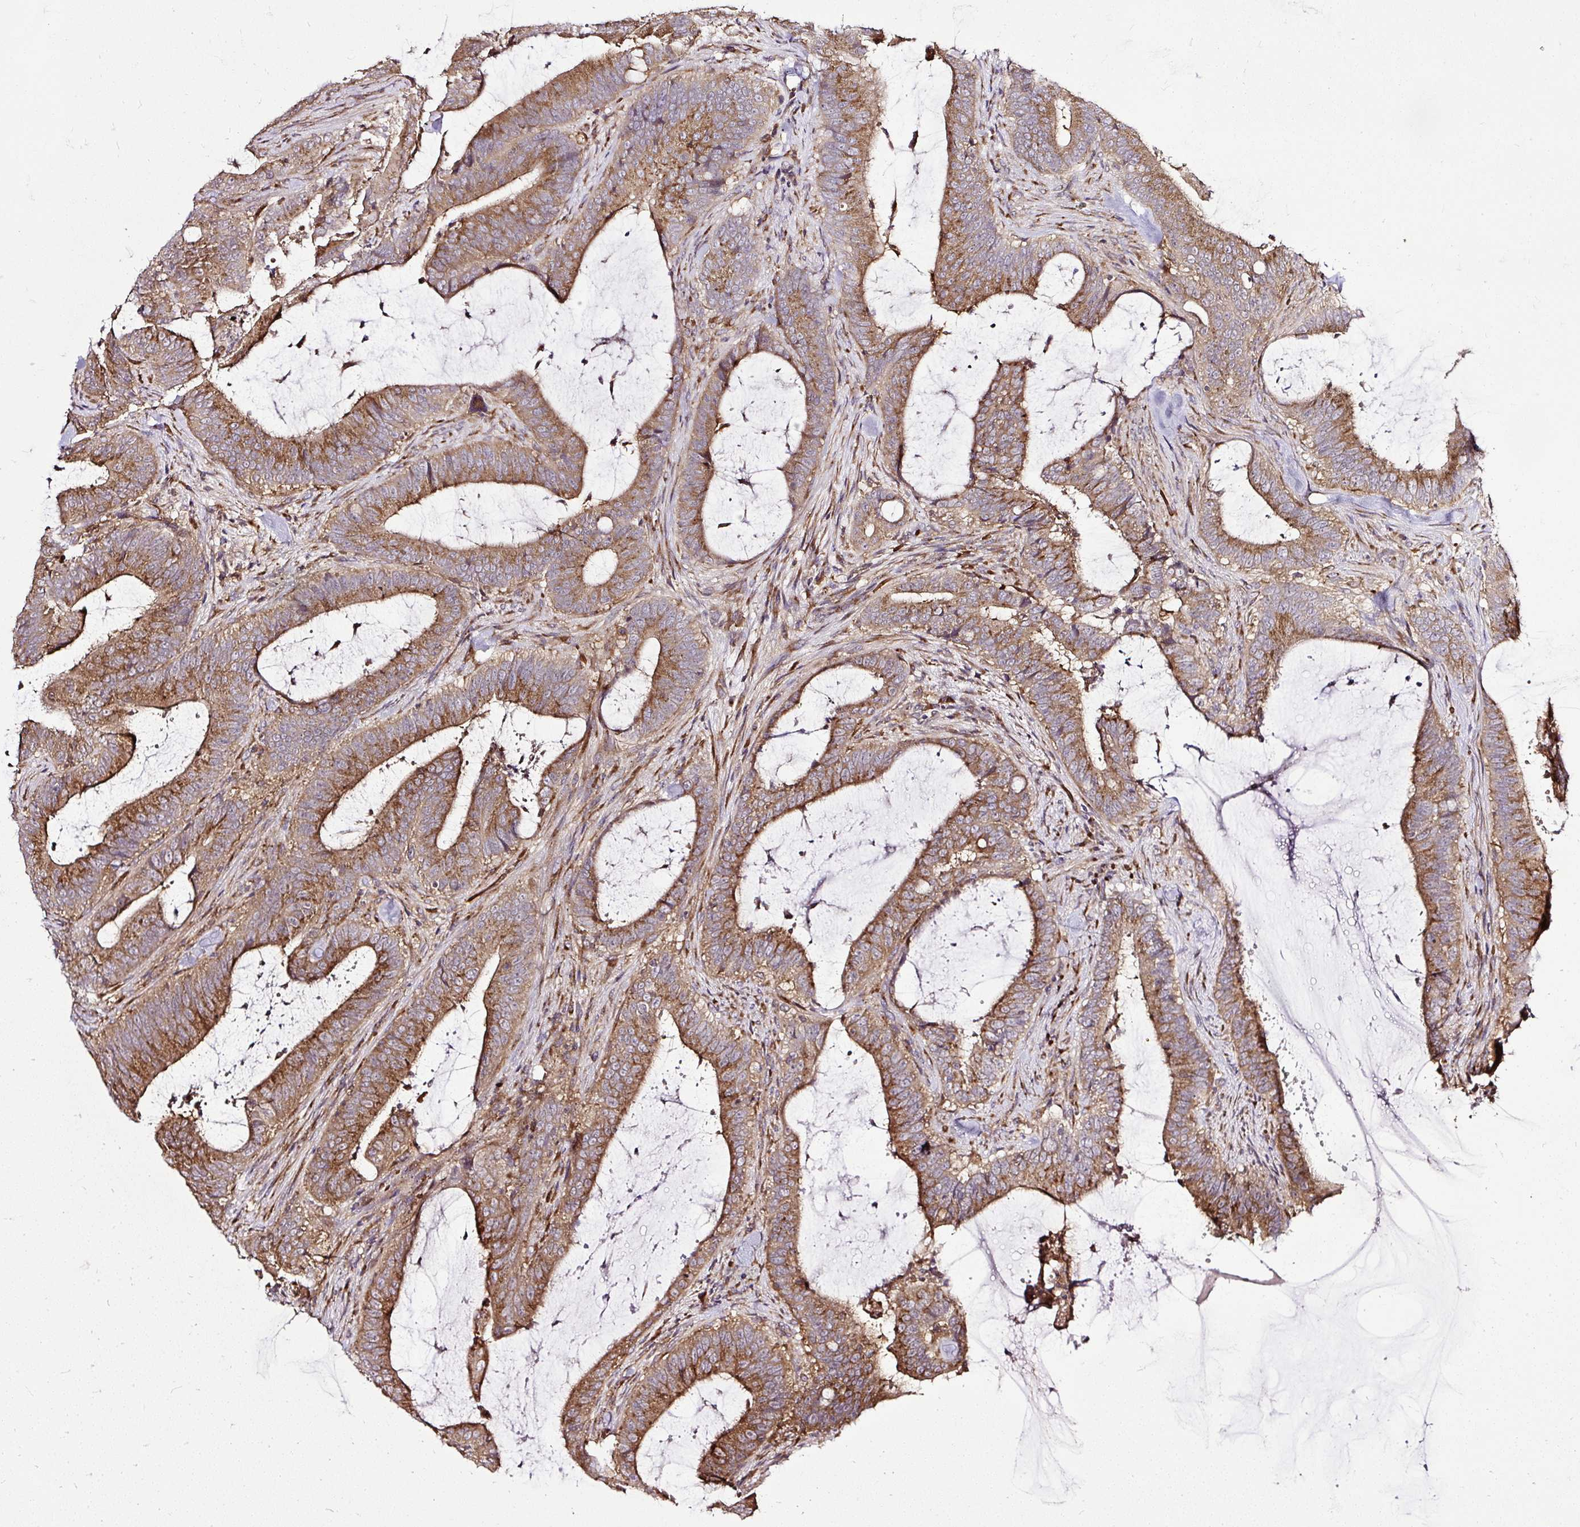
{"staining": {"intensity": "strong", "quantity": ">75%", "location": "cytoplasmic/membranous"}, "tissue": "colorectal cancer", "cell_type": "Tumor cells", "image_type": "cancer", "snomed": [{"axis": "morphology", "description": "Adenocarcinoma, NOS"}, {"axis": "topography", "description": "Colon"}], "caption": "Protein staining by immunohistochemistry displays strong cytoplasmic/membranous positivity in about >75% of tumor cells in colorectal cancer (adenocarcinoma). The staining was performed using DAB, with brown indicating positive protein expression. Nuclei are stained blue with hematoxylin.", "gene": "SMC4", "patient": {"sex": "female", "age": 43}}